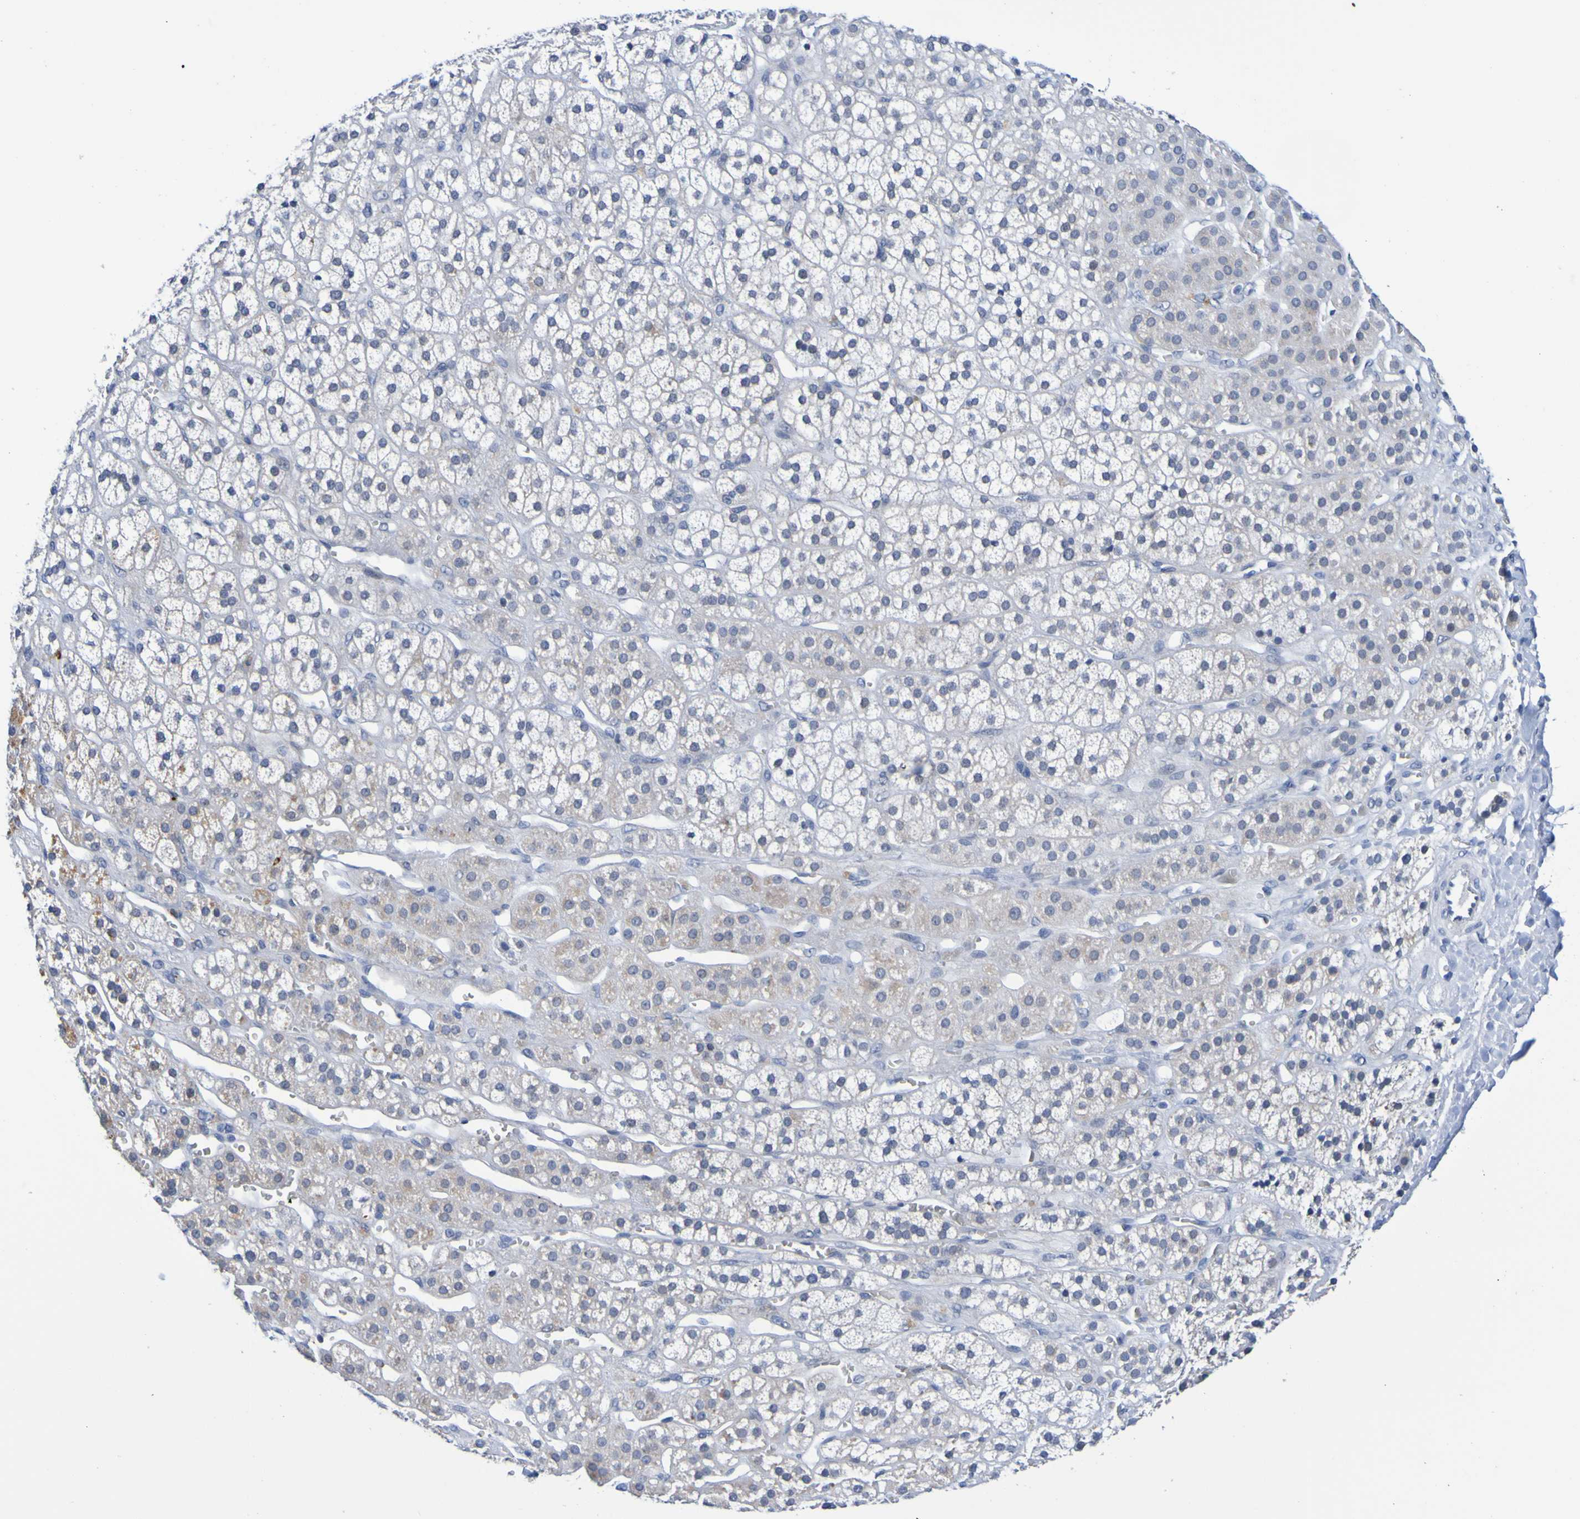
{"staining": {"intensity": "weak", "quantity": "25%-75%", "location": "cytoplasmic/membranous"}, "tissue": "adrenal gland", "cell_type": "Glandular cells", "image_type": "normal", "snomed": [{"axis": "morphology", "description": "Normal tissue, NOS"}, {"axis": "topography", "description": "Adrenal gland"}], "caption": "DAB (3,3'-diaminobenzidine) immunohistochemical staining of normal adrenal gland displays weak cytoplasmic/membranous protein positivity in about 25%-75% of glandular cells.", "gene": "VMA21", "patient": {"sex": "male", "age": 56}}